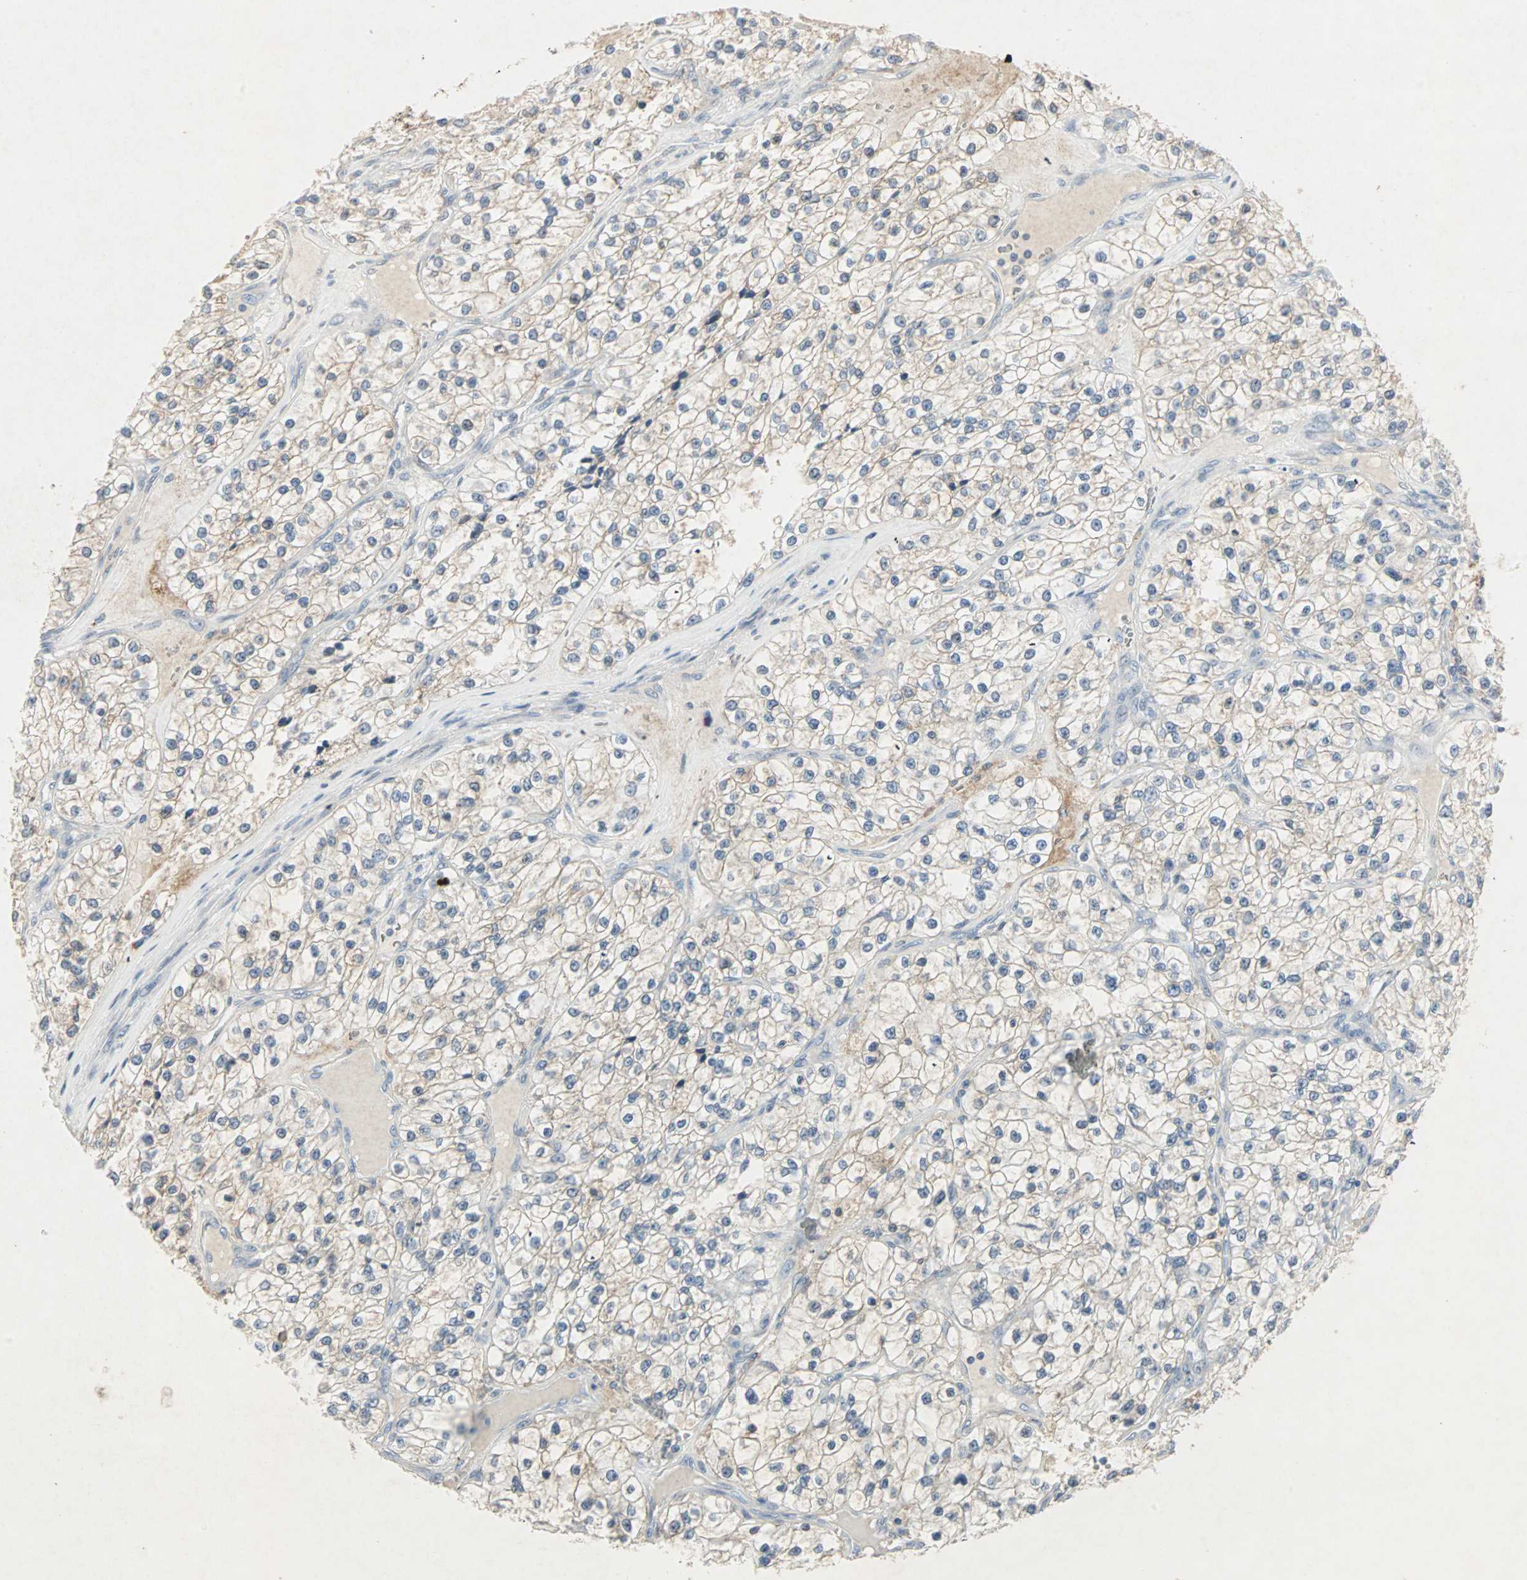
{"staining": {"intensity": "weak", "quantity": ">75%", "location": "cytoplasmic/membranous"}, "tissue": "renal cancer", "cell_type": "Tumor cells", "image_type": "cancer", "snomed": [{"axis": "morphology", "description": "Adenocarcinoma, NOS"}, {"axis": "topography", "description": "Kidney"}], "caption": "Weak cytoplasmic/membranous expression for a protein is identified in approximately >75% of tumor cells of renal adenocarcinoma using immunohistochemistry.", "gene": "CEACAM6", "patient": {"sex": "female", "age": 57}}